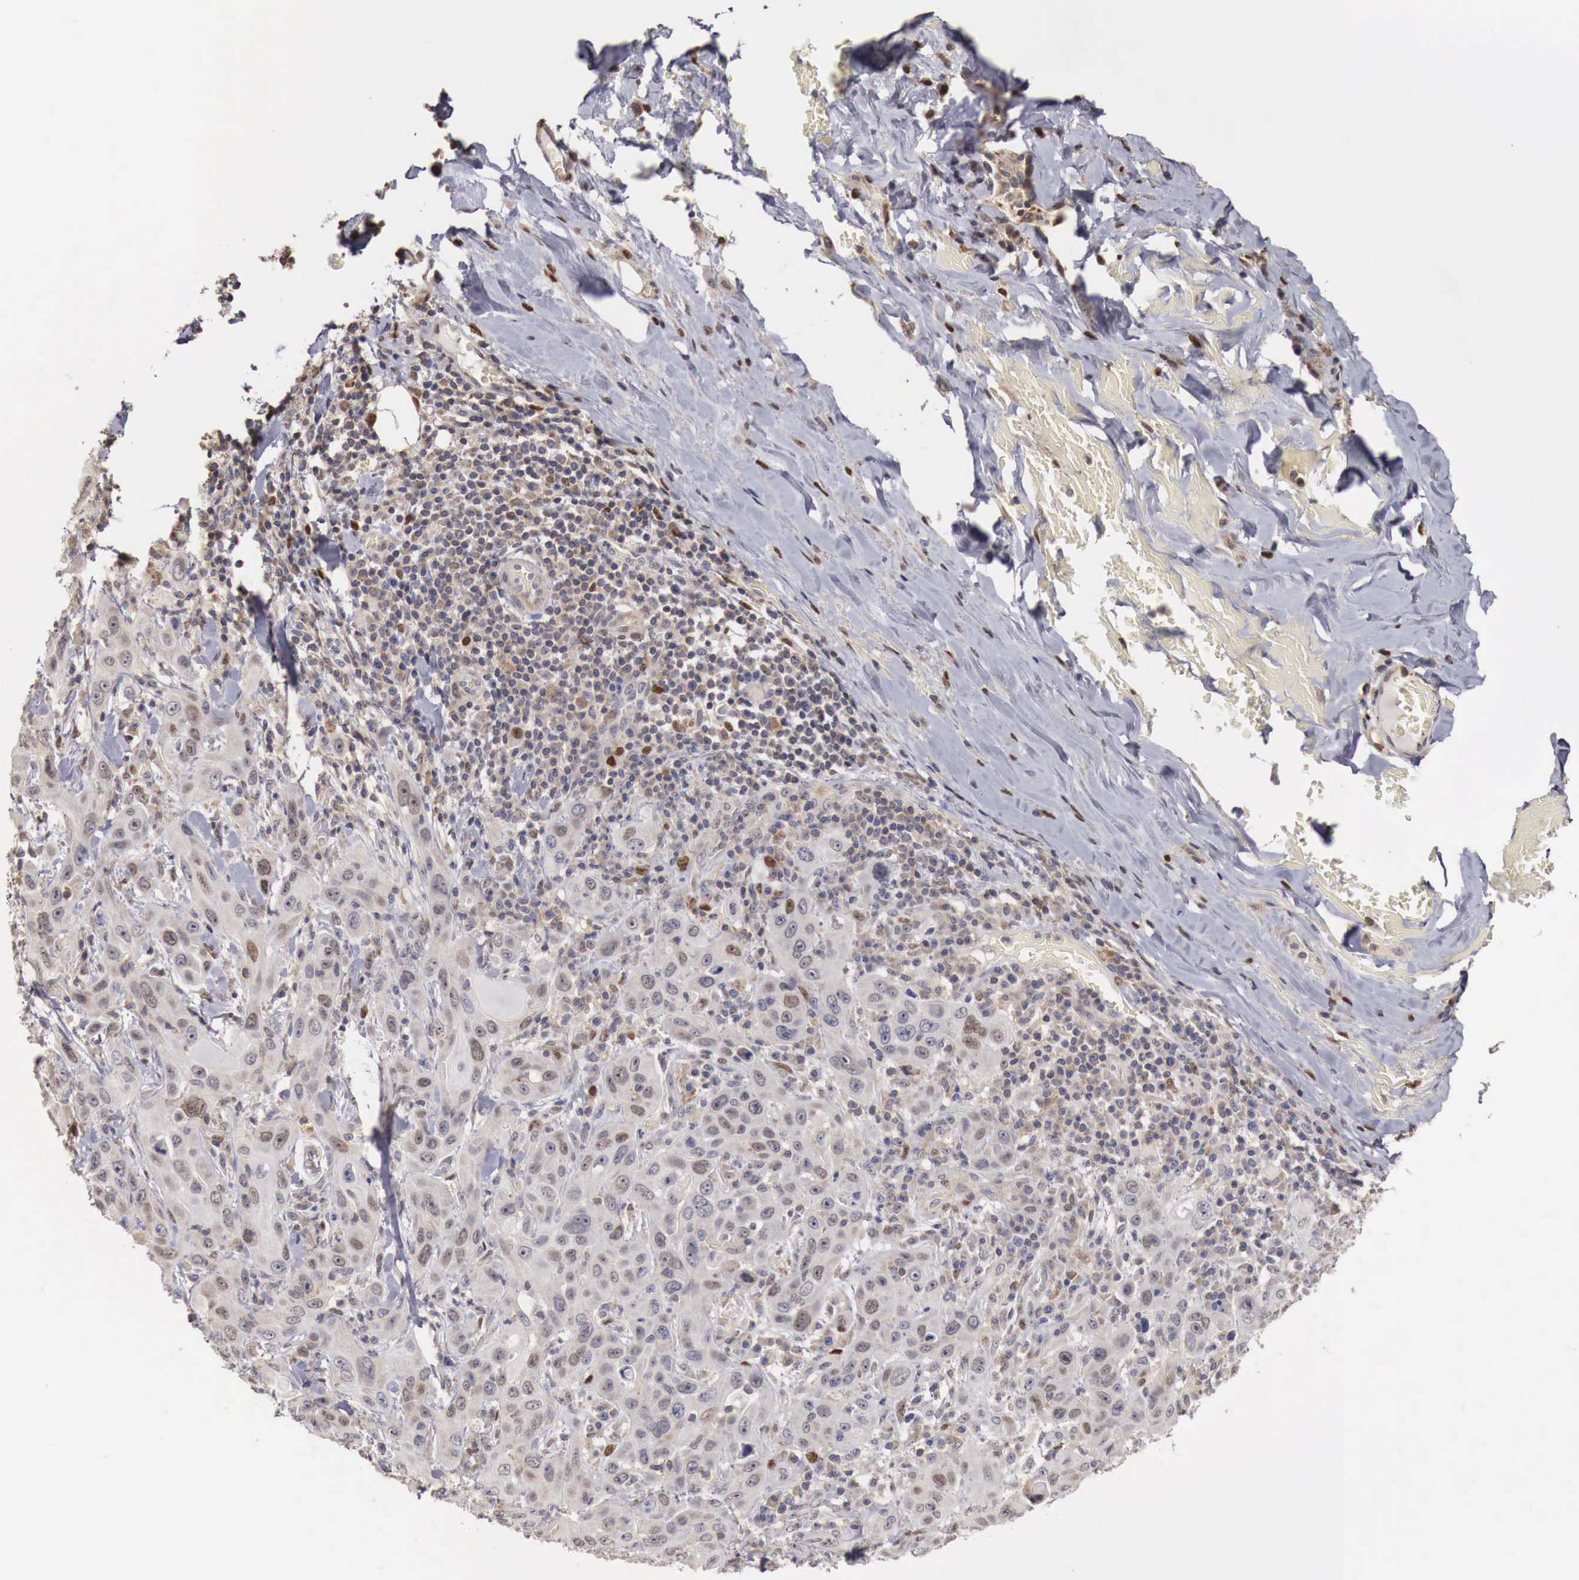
{"staining": {"intensity": "moderate", "quantity": "25%-75%", "location": "nuclear"}, "tissue": "skin cancer", "cell_type": "Tumor cells", "image_type": "cancer", "snomed": [{"axis": "morphology", "description": "Squamous cell carcinoma, NOS"}, {"axis": "topography", "description": "Skin"}], "caption": "Immunohistochemical staining of squamous cell carcinoma (skin) demonstrates moderate nuclear protein positivity in approximately 25%-75% of tumor cells.", "gene": "KHDRBS2", "patient": {"sex": "male", "age": 84}}